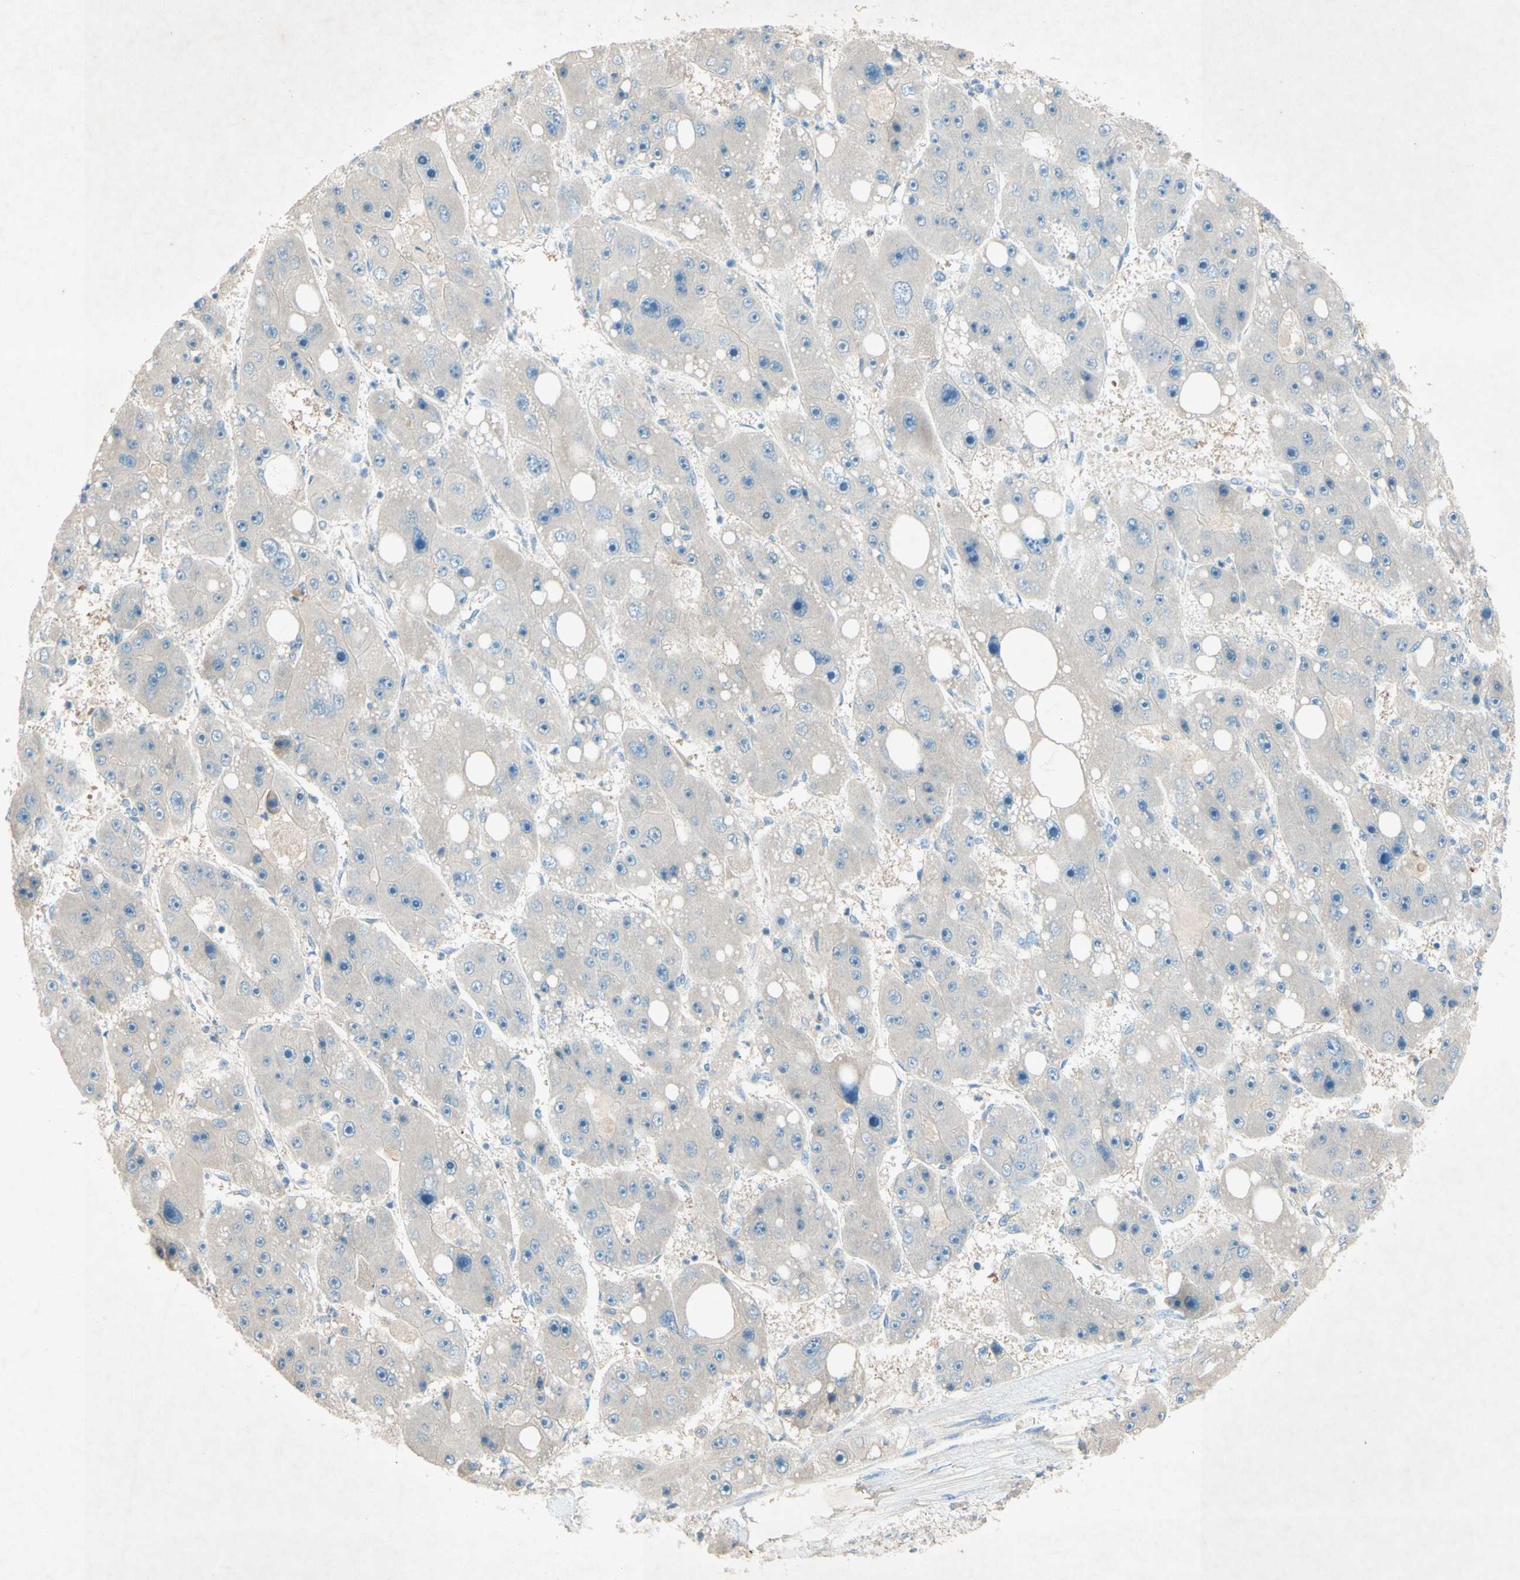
{"staining": {"intensity": "negative", "quantity": "none", "location": "none"}, "tissue": "liver cancer", "cell_type": "Tumor cells", "image_type": "cancer", "snomed": [{"axis": "morphology", "description": "Carcinoma, Hepatocellular, NOS"}, {"axis": "topography", "description": "Liver"}], "caption": "Hepatocellular carcinoma (liver) was stained to show a protein in brown. There is no significant expression in tumor cells.", "gene": "IL2", "patient": {"sex": "female", "age": 61}}